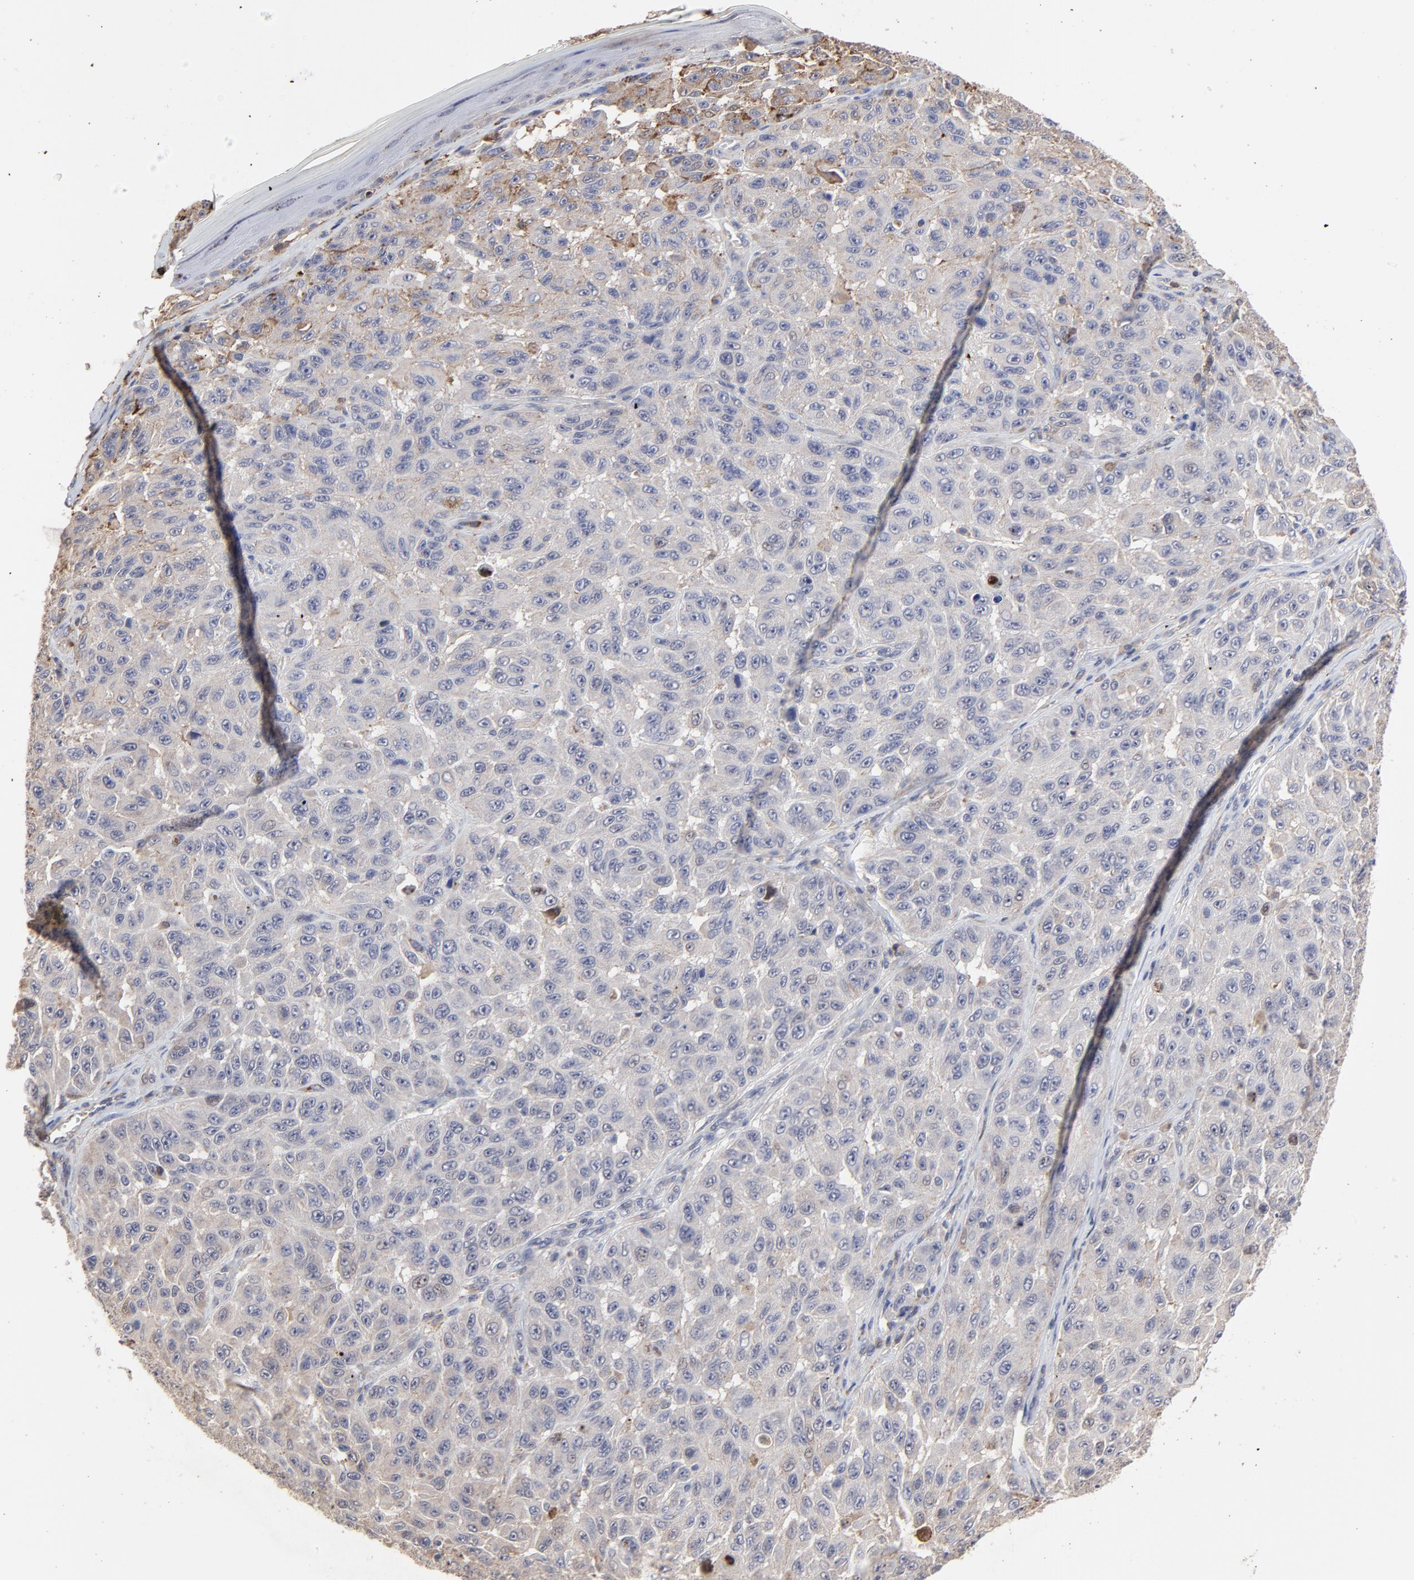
{"staining": {"intensity": "negative", "quantity": "none", "location": "none"}, "tissue": "melanoma", "cell_type": "Tumor cells", "image_type": "cancer", "snomed": [{"axis": "morphology", "description": "Malignant melanoma, NOS"}, {"axis": "topography", "description": "Skin"}], "caption": "Histopathology image shows no protein positivity in tumor cells of melanoma tissue.", "gene": "SLC6A14", "patient": {"sex": "male", "age": 30}}